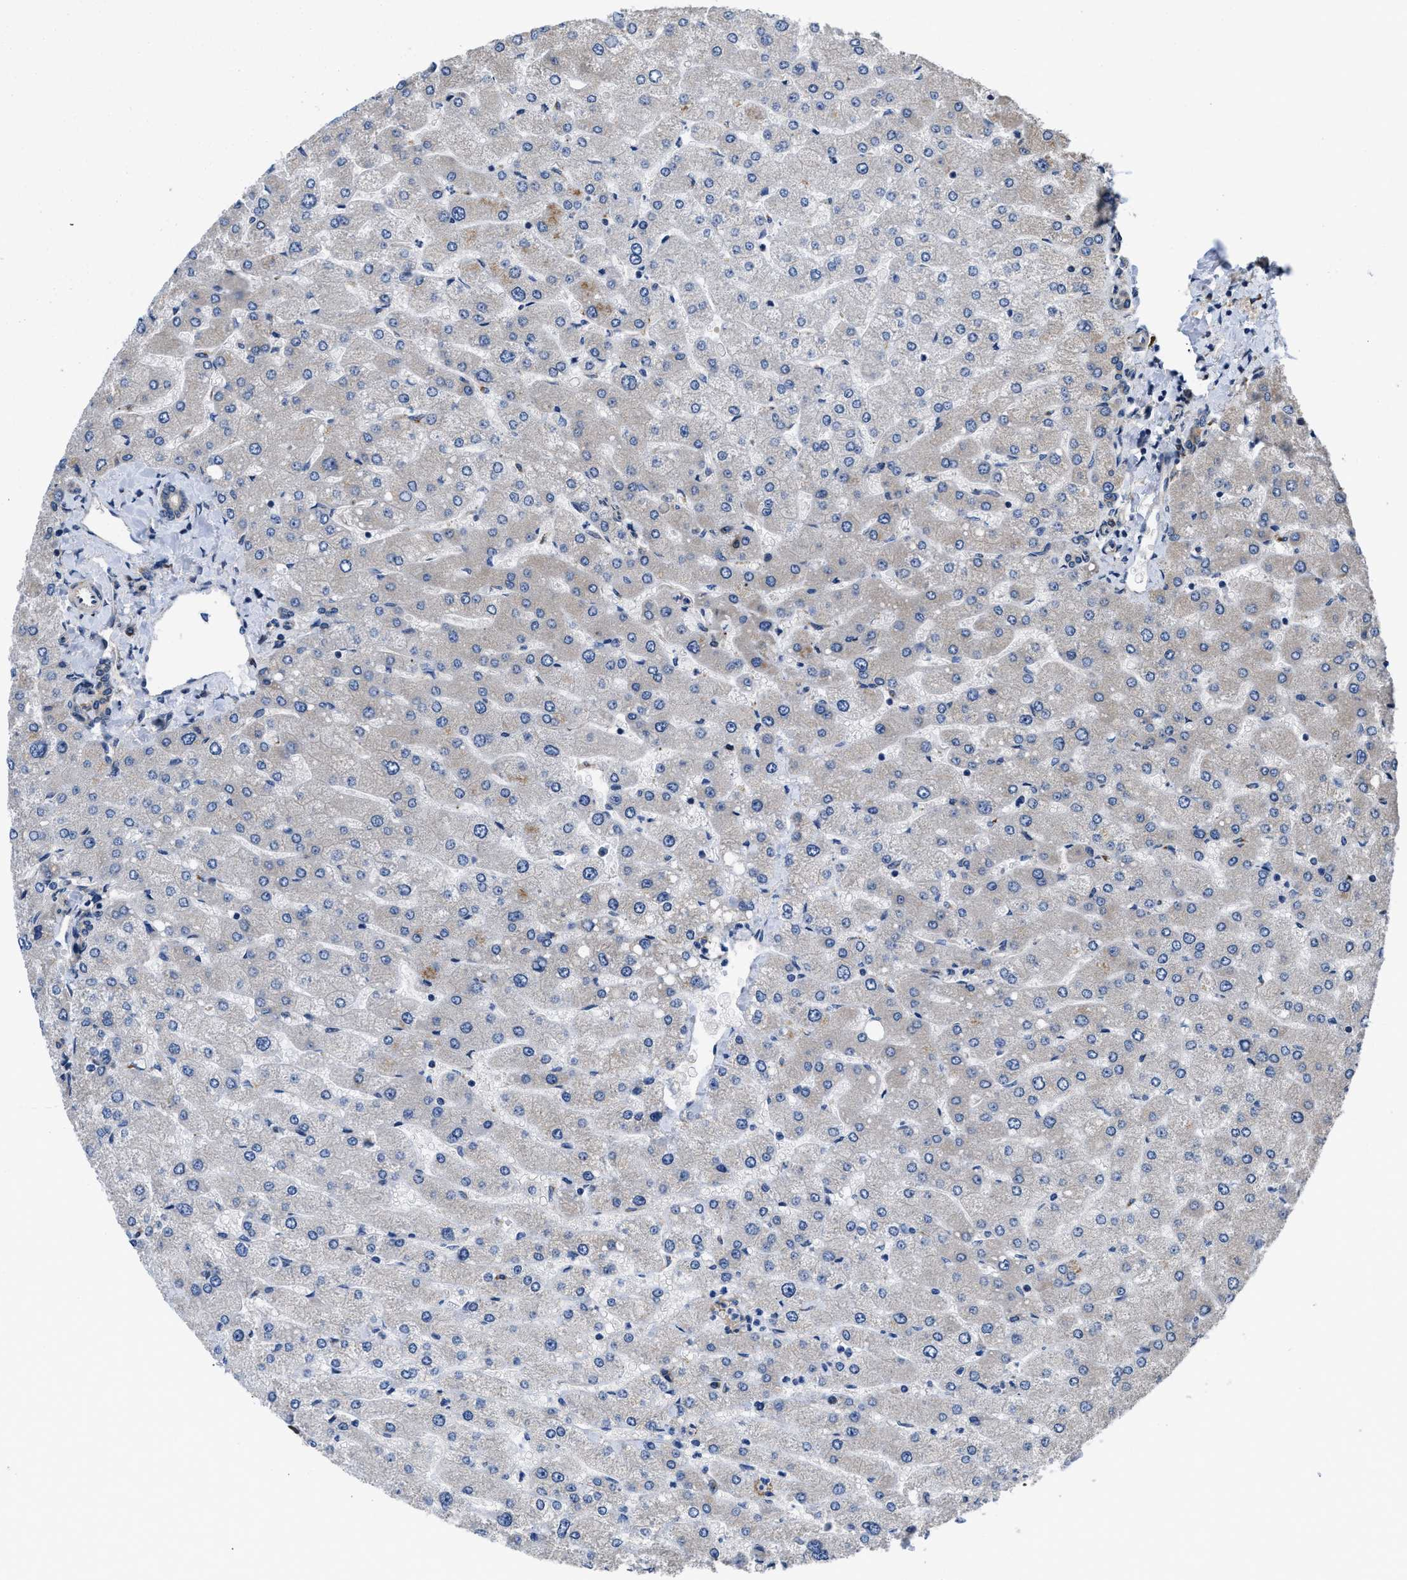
{"staining": {"intensity": "negative", "quantity": "none", "location": "none"}, "tissue": "liver", "cell_type": "Cholangiocytes", "image_type": "normal", "snomed": [{"axis": "morphology", "description": "Normal tissue, NOS"}, {"axis": "topography", "description": "Liver"}], "caption": "An IHC micrograph of unremarkable liver is shown. There is no staining in cholangiocytes of liver.", "gene": "CEP128", "patient": {"sex": "male", "age": 55}}